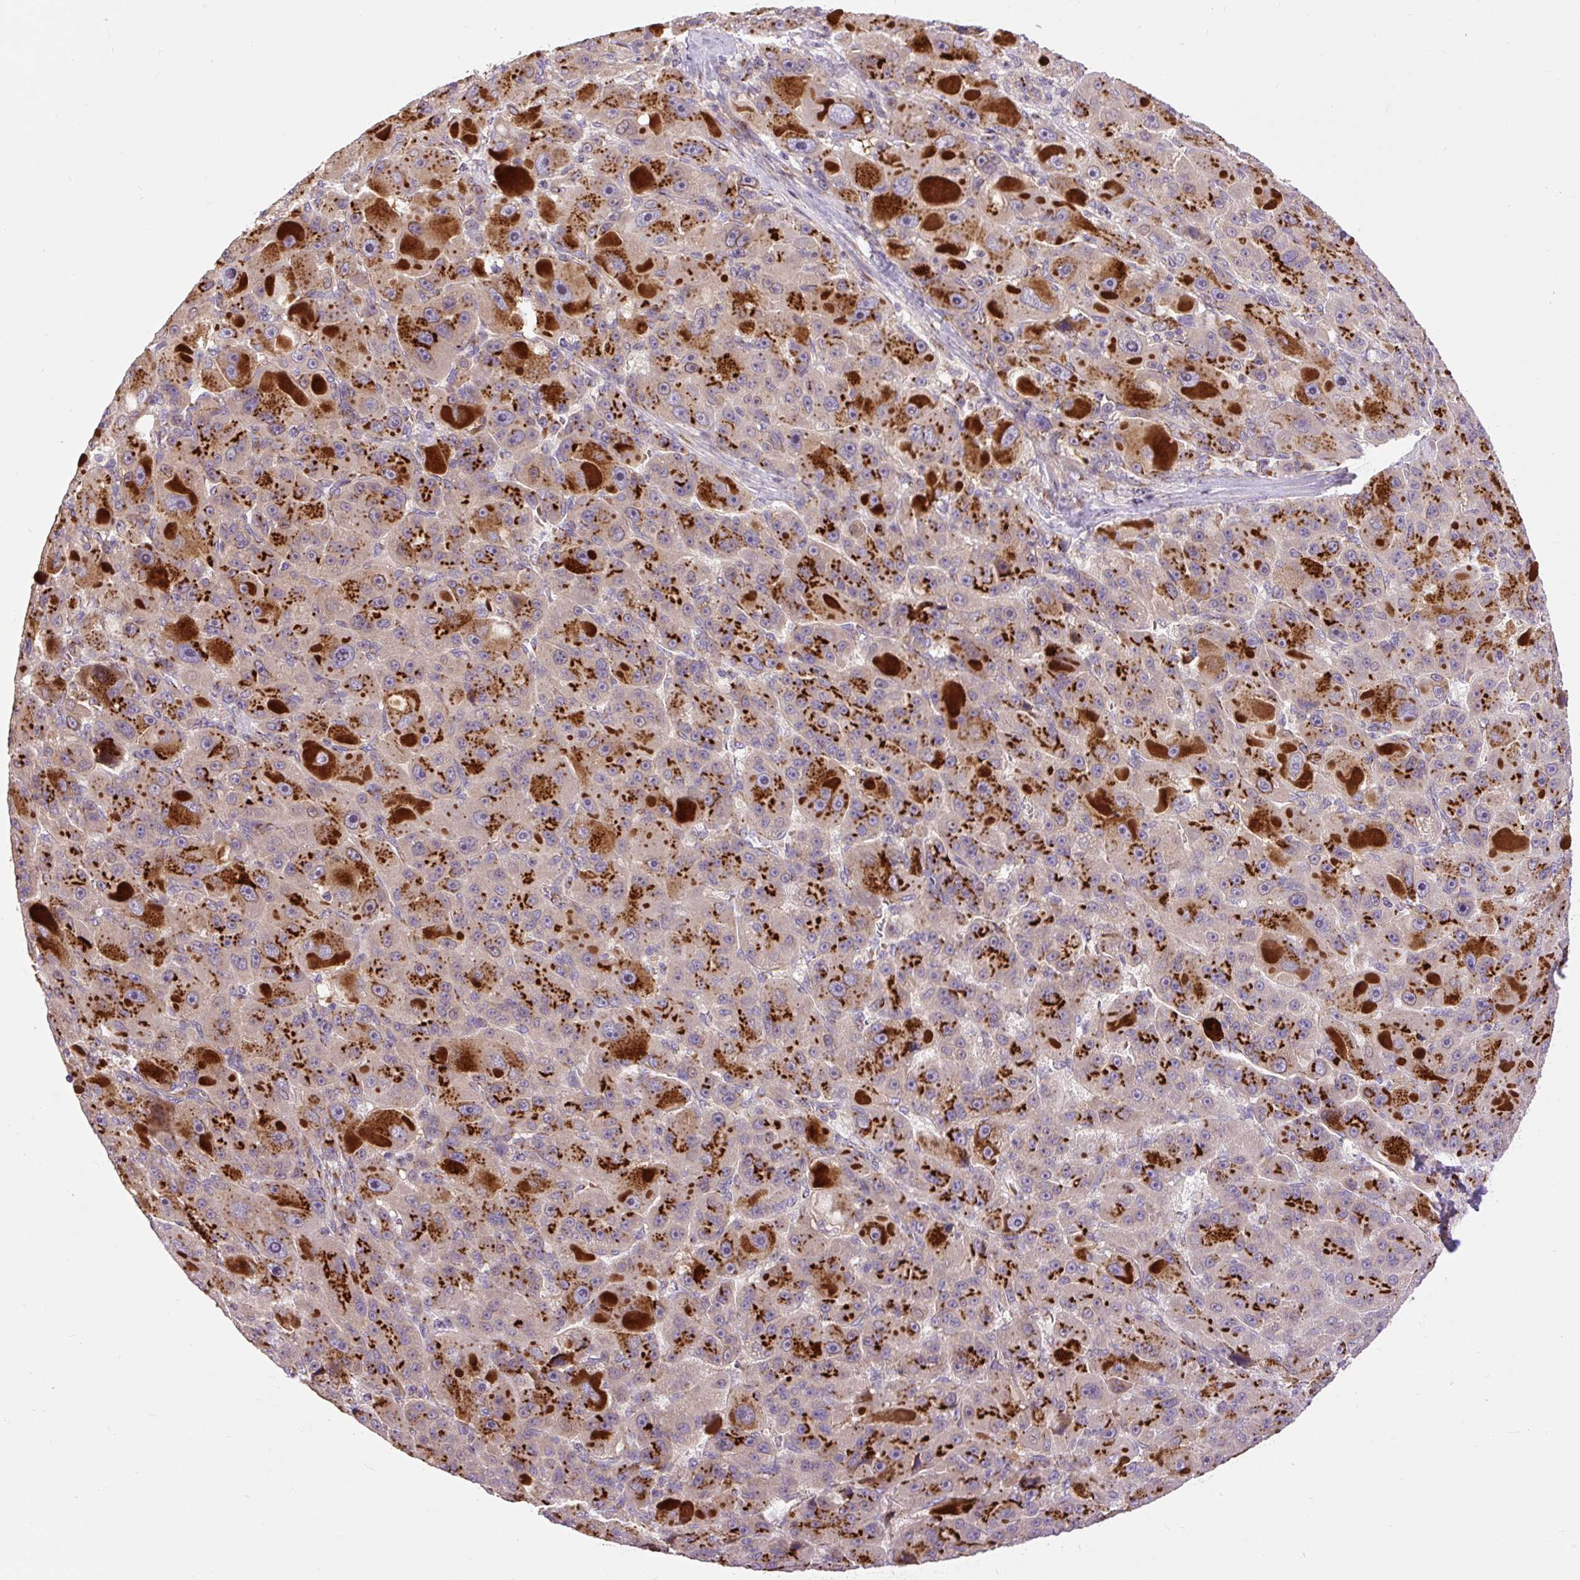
{"staining": {"intensity": "strong", "quantity": "25%-75%", "location": "cytoplasmic/membranous"}, "tissue": "liver cancer", "cell_type": "Tumor cells", "image_type": "cancer", "snomed": [{"axis": "morphology", "description": "Carcinoma, Hepatocellular, NOS"}, {"axis": "topography", "description": "Liver"}], "caption": "A histopathology image of human hepatocellular carcinoma (liver) stained for a protein exhibits strong cytoplasmic/membranous brown staining in tumor cells.", "gene": "MSMP", "patient": {"sex": "male", "age": 76}}